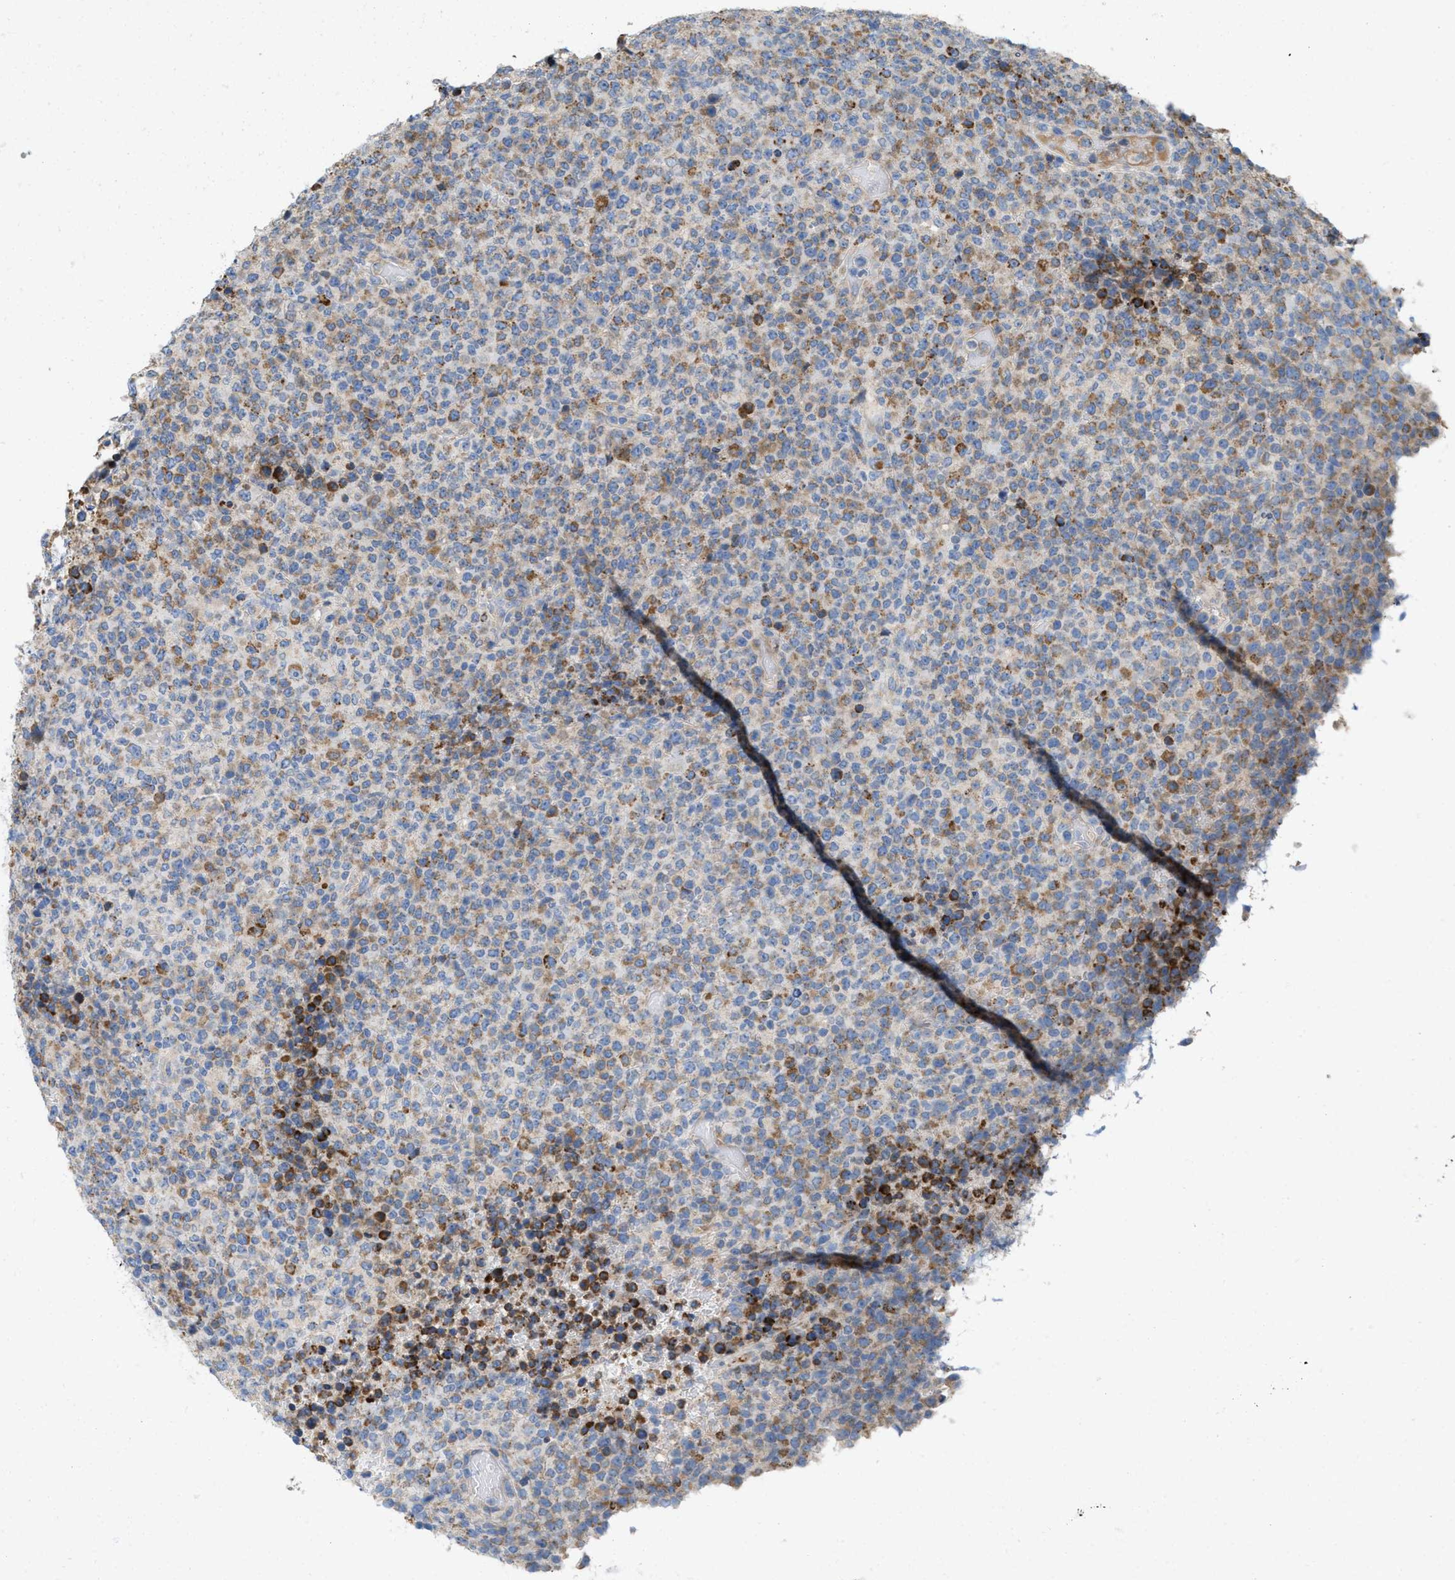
{"staining": {"intensity": "moderate", "quantity": ">75%", "location": "cytoplasmic/membranous"}, "tissue": "lymphoma", "cell_type": "Tumor cells", "image_type": "cancer", "snomed": [{"axis": "morphology", "description": "Malignant lymphoma, non-Hodgkin's type, High grade"}, {"axis": "topography", "description": "Lymph node"}], "caption": "Immunohistochemistry (IHC) image of neoplastic tissue: lymphoma stained using immunohistochemistry (IHC) demonstrates medium levels of moderate protein expression localized specifically in the cytoplasmic/membranous of tumor cells, appearing as a cytoplasmic/membranous brown color.", "gene": "DYNC2I1", "patient": {"sex": "male", "age": 13}}